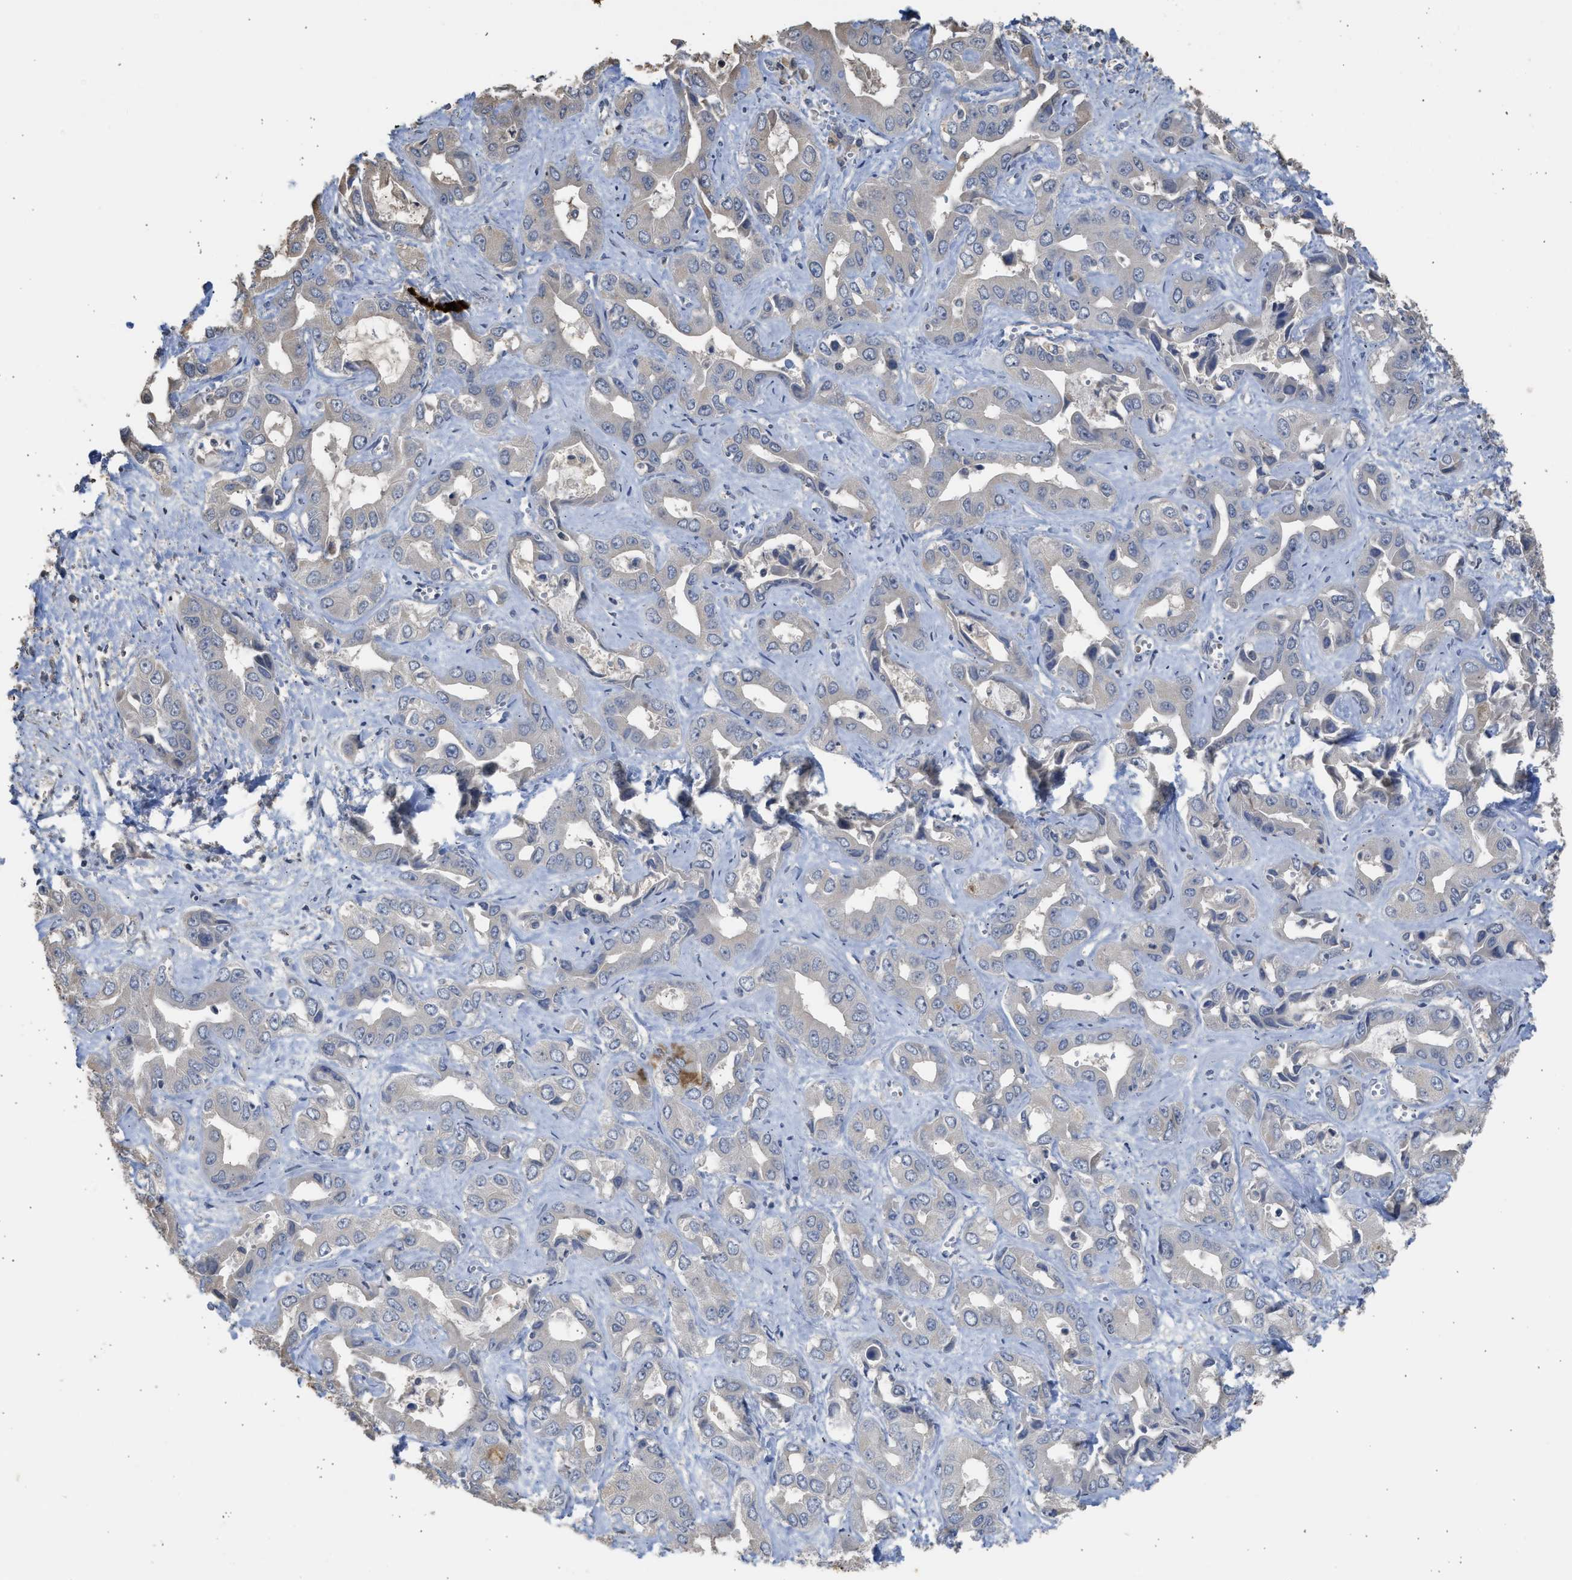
{"staining": {"intensity": "negative", "quantity": "none", "location": "none"}, "tissue": "liver cancer", "cell_type": "Tumor cells", "image_type": "cancer", "snomed": [{"axis": "morphology", "description": "Cholangiocarcinoma"}, {"axis": "topography", "description": "Liver"}], "caption": "This is an IHC image of human liver cancer (cholangiocarcinoma). There is no expression in tumor cells.", "gene": "SULT2A1", "patient": {"sex": "female", "age": 52}}